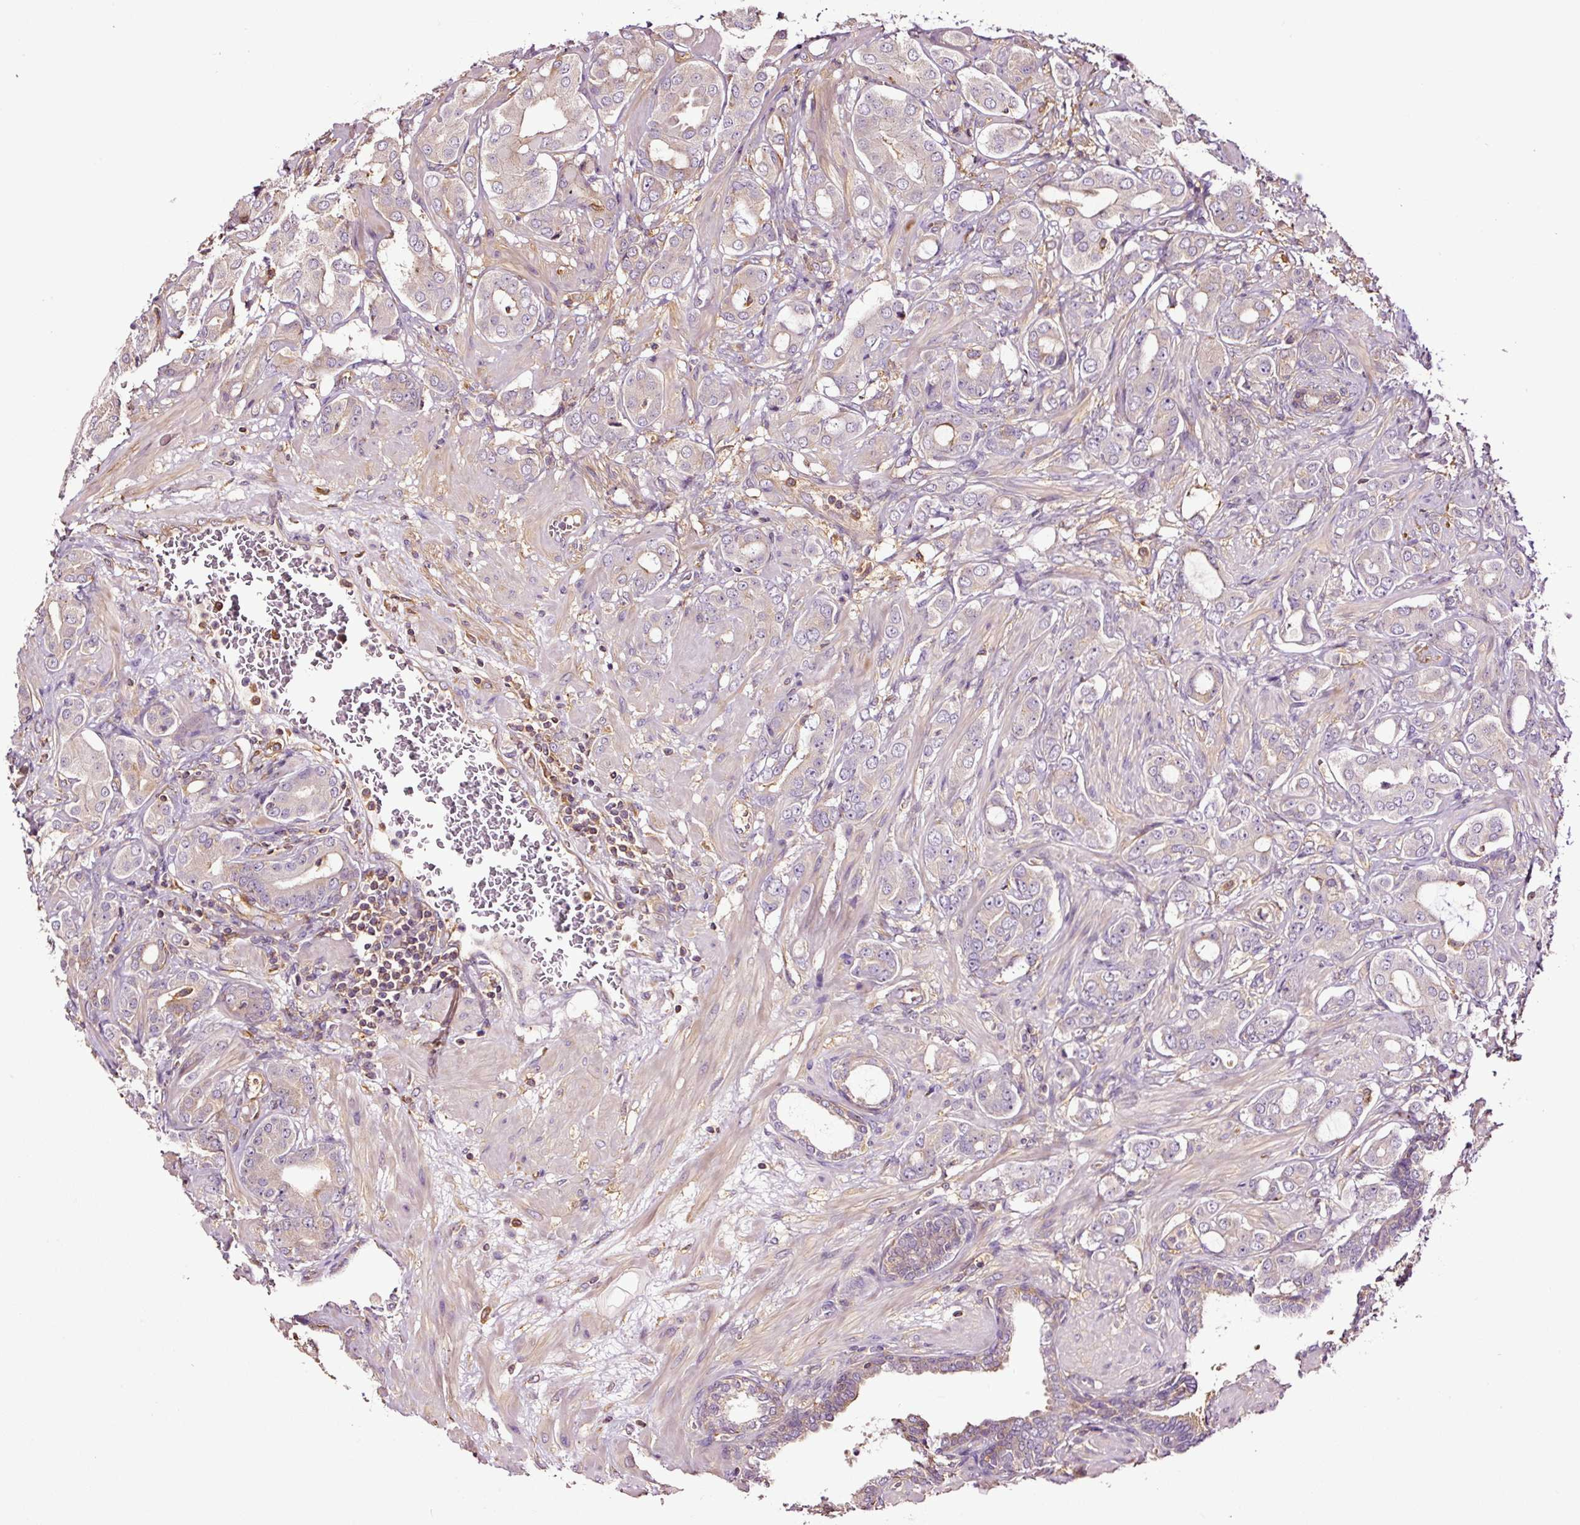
{"staining": {"intensity": "moderate", "quantity": "25%-75%", "location": "cytoplasmic/membranous"}, "tissue": "prostate cancer", "cell_type": "Tumor cells", "image_type": "cancer", "snomed": [{"axis": "morphology", "description": "Adenocarcinoma, Low grade"}, {"axis": "topography", "description": "Prostate"}], "caption": "DAB immunohistochemical staining of human prostate cancer (adenocarcinoma (low-grade)) reveals moderate cytoplasmic/membranous protein expression in about 25%-75% of tumor cells.", "gene": "METAP1", "patient": {"sex": "male", "age": 57}}